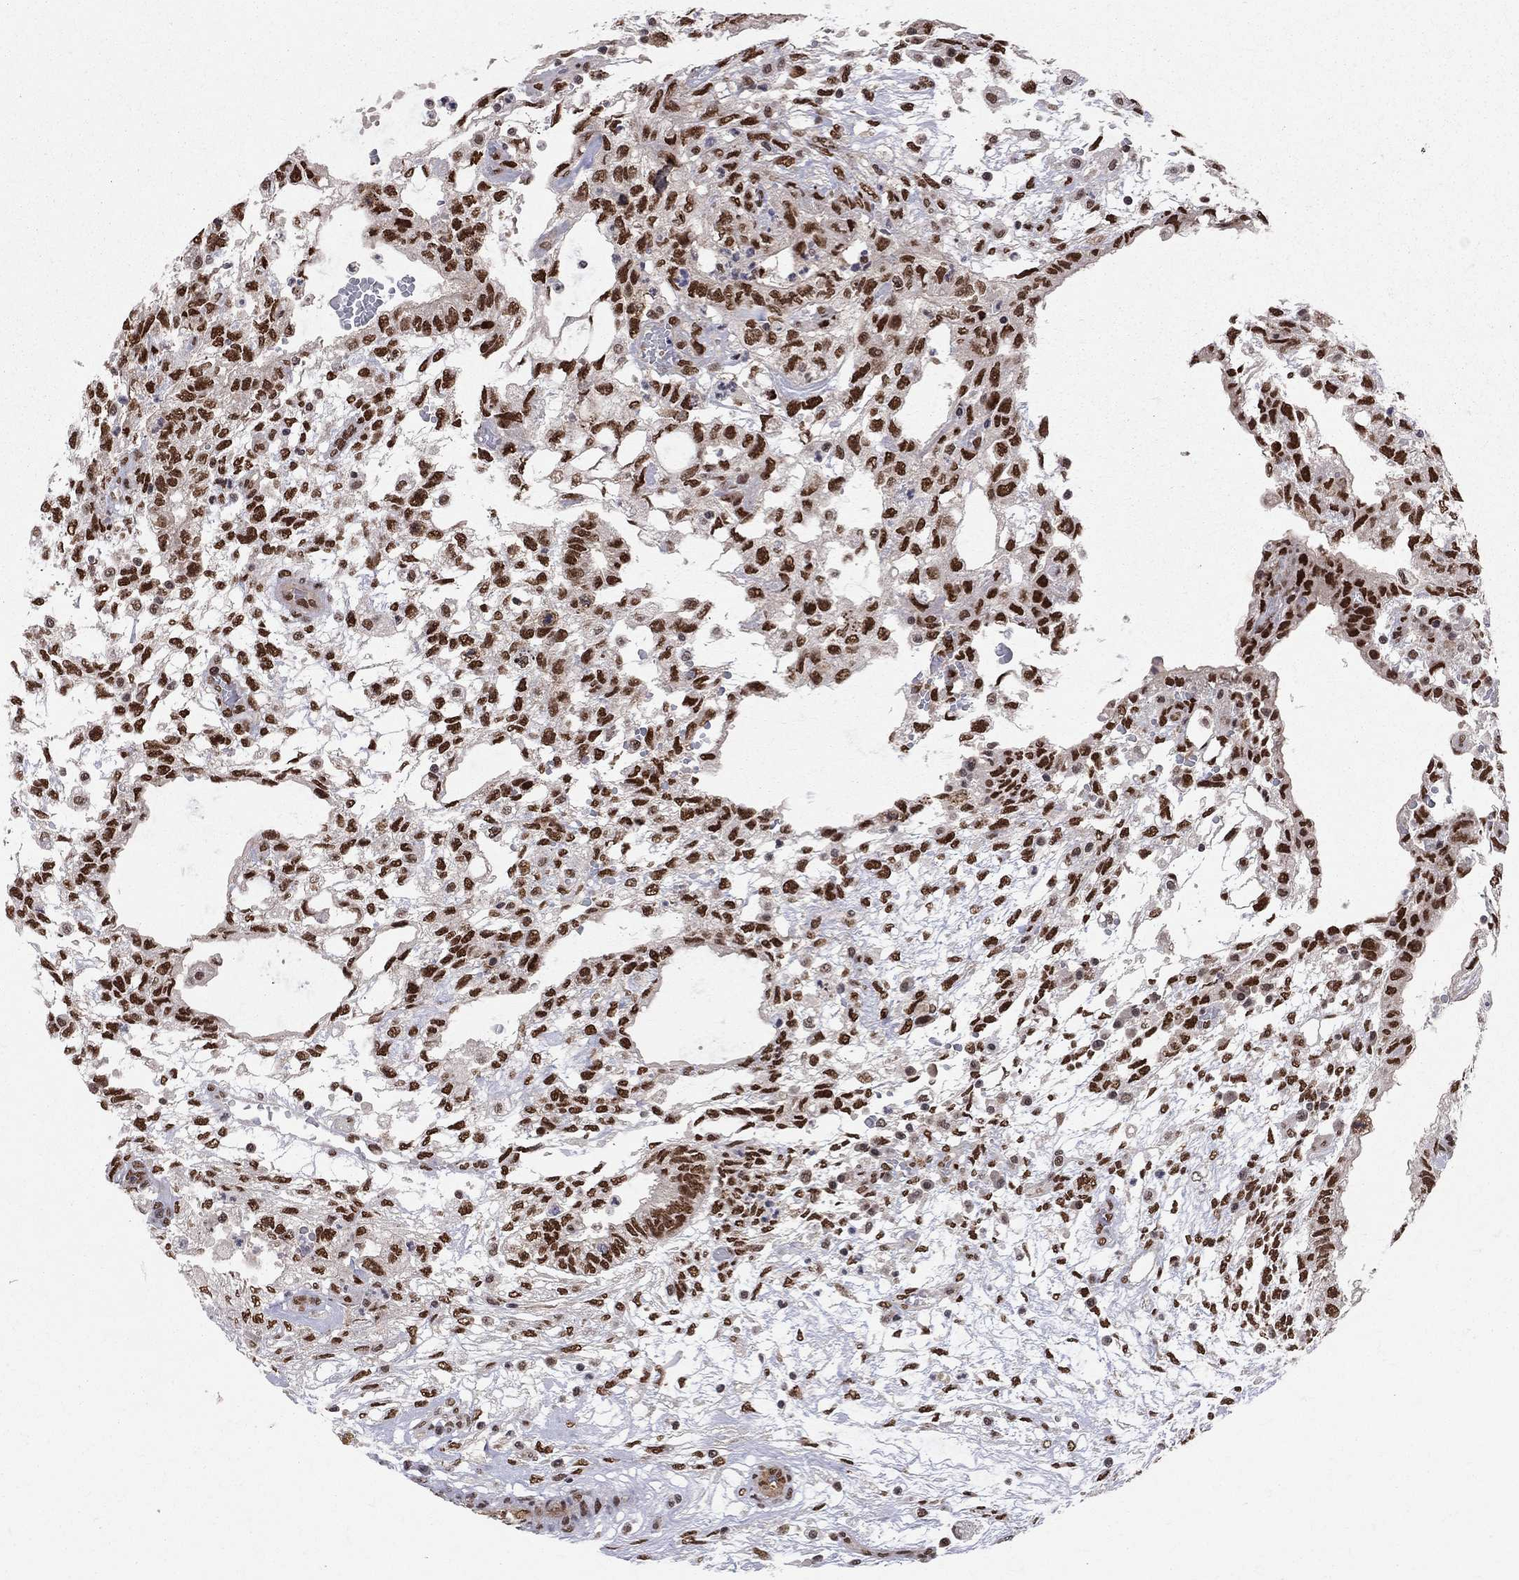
{"staining": {"intensity": "strong", "quantity": ">75%", "location": "nuclear"}, "tissue": "testis cancer", "cell_type": "Tumor cells", "image_type": "cancer", "snomed": [{"axis": "morphology", "description": "Carcinoma, Embryonal, NOS"}, {"axis": "topography", "description": "Testis"}], "caption": "Embryonal carcinoma (testis) stained for a protein (brown) shows strong nuclear positive staining in approximately >75% of tumor cells.", "gene": "SAP30L", "patient": {"sex": "male", "age": 32}}